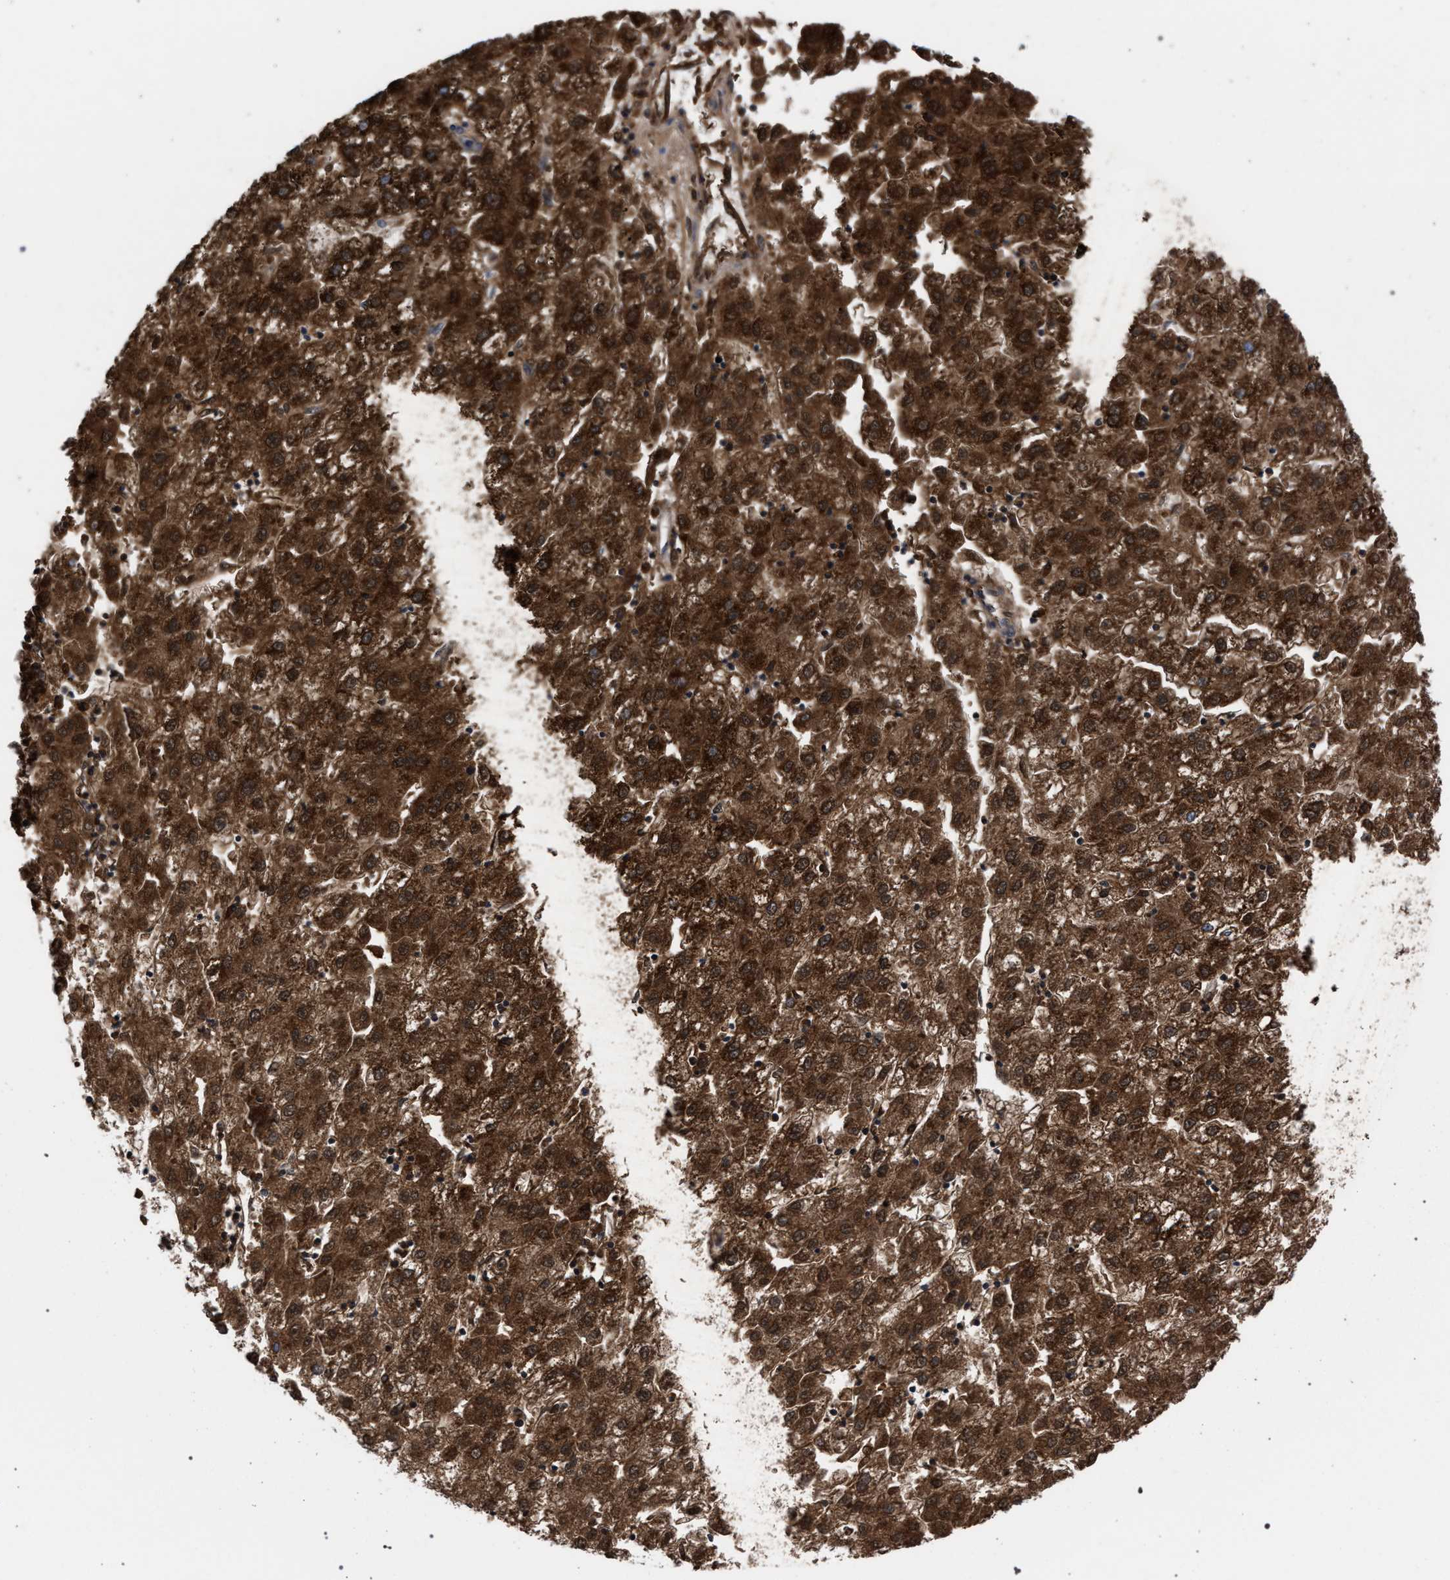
{"staining": {"intensity": "strong", "quantity": ">75%", "location": "cytoplasmic/membranous"}, "tissue": "liver cancer", "cell_type": "Tumor cells", "image_type": "cancer", "snomed": [{"axis": "morphology", "description": "Carcinoma, Hepatocellular, NOS"}, {"axis": "topography", "description": "Liver"}], "caption": "A high amount of strong cytoplasmic/membranous expression is appreciated in approximately >75% of tumor cells in liver cancer tissue. (DAB = brown stain, brightfield microscopy at high magnification).", "gene": "ACADS", "patient": {"sex": "male", "age": 72}}